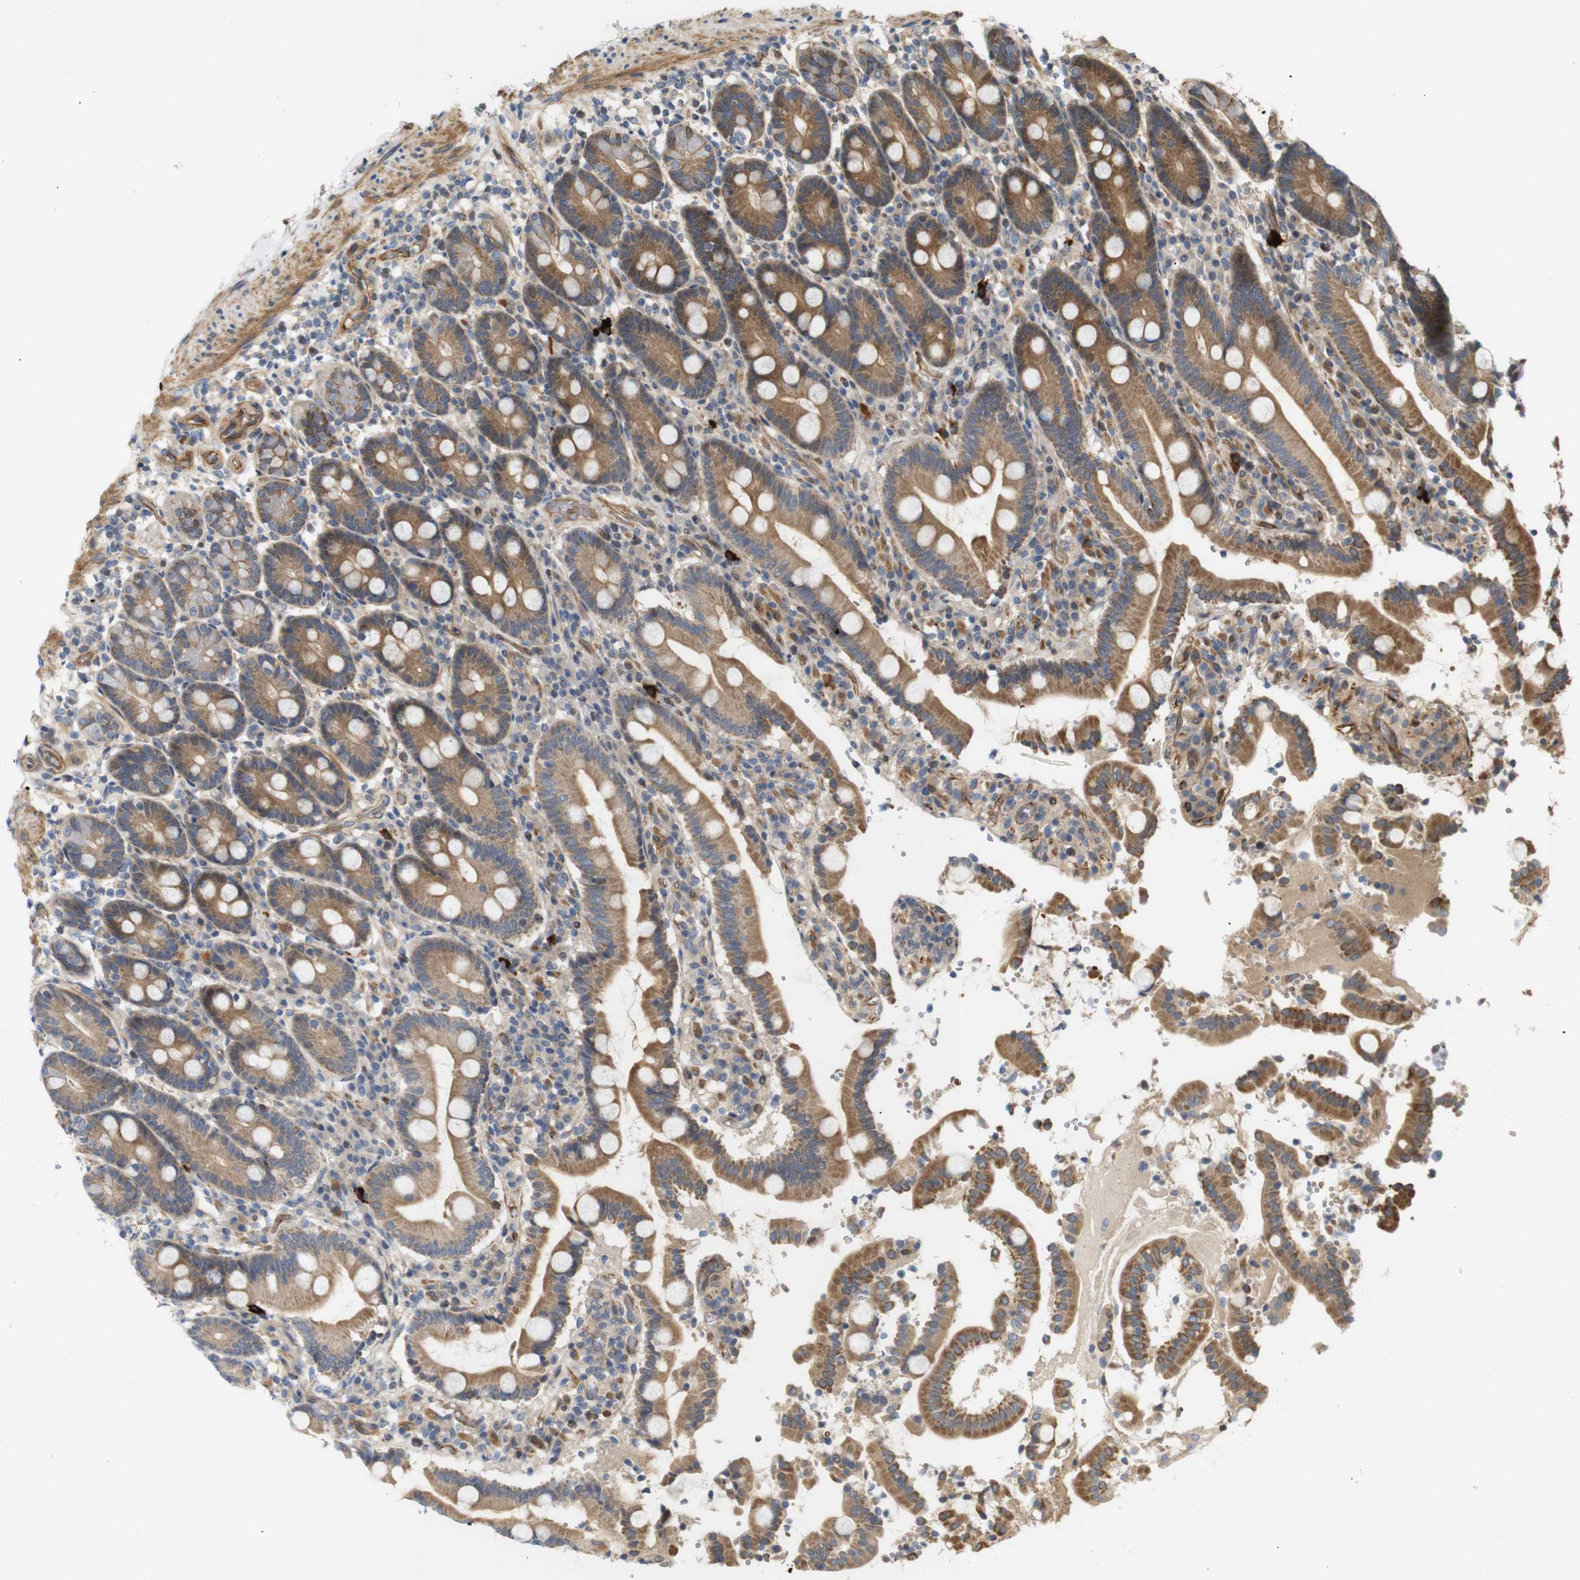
{"staining": {"intensity": "moderate", "quantity": ">75%", "location": "cytoplasmic/membranous"}, "tissue": "duodenum", "cell_type": "Glandular cells", "image_type": "normal", "snomed": [{"axis": "morphology", "description": "Normal tissue, NOS"}, {"axis": "topography", "description": "Small intestine, NOS"}], "caption": "High-power microscopy captured an immunohistochemistry (IHC) photomicrograph of unremarkable duodenum, revealing moderate cytoplasmic/membranous staining in approximately >75% of glandular cells.", "gene": "RPTOR", "patient": {"sex": "female", "age": 71}}